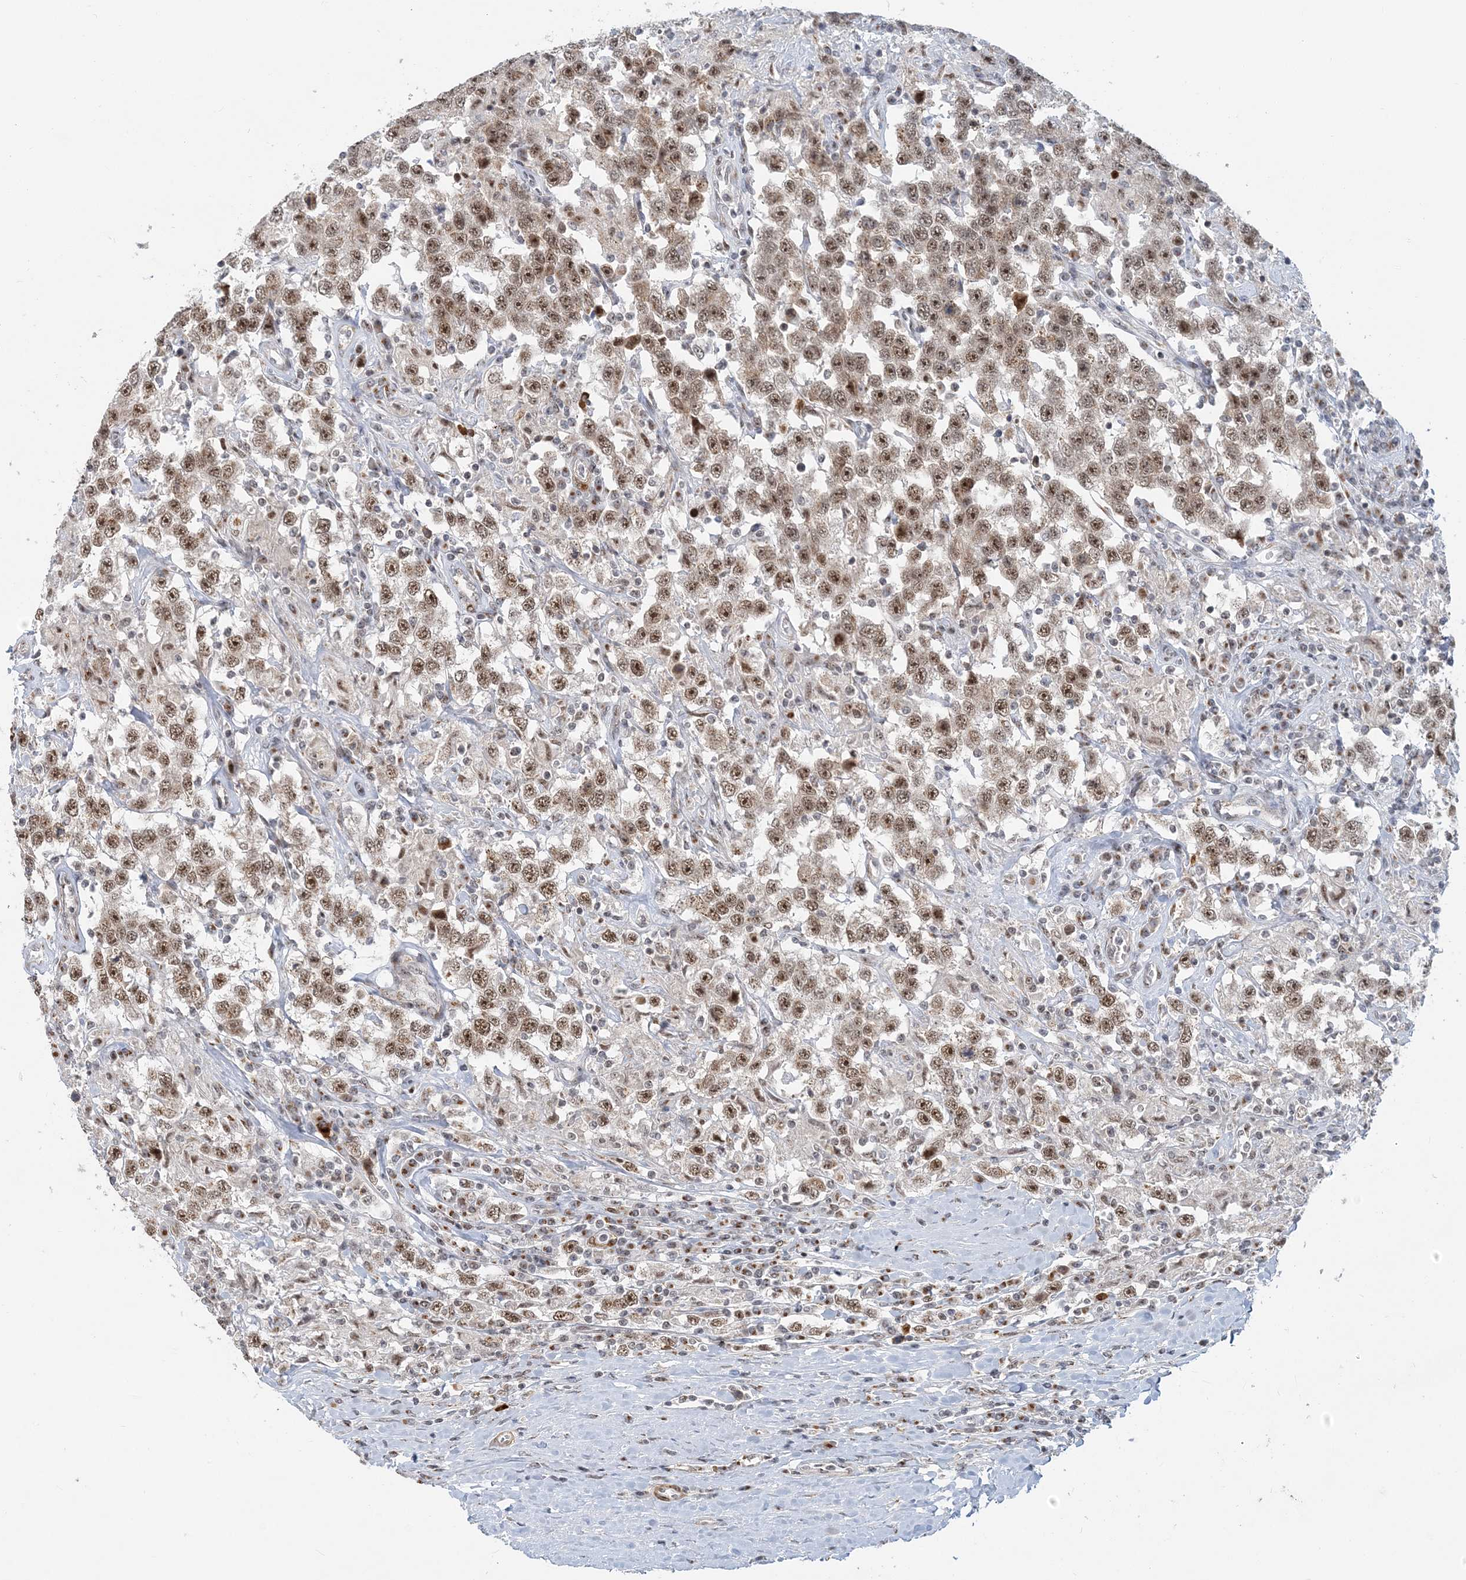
{"staining": {"intensity": "moderate", "quantity": ">75%", "location": "nuclear"}, "tissue": "testis cancer", "cell_type": "Tumor cells", "image_type": "cancer", "snomed": [{"axis": "morphology", "description": "Seminoma, NOS"}, {"axis": "topography", "description": "Testis"}], "caption": "Testis seminoma stained with DAB immunohistochemistry (IHC) shows medium levels of moderate nuclear staining in about >75% of tumor cells.", "gene": "PLRG1", "patient": {"sex": "male", "age": 41}}